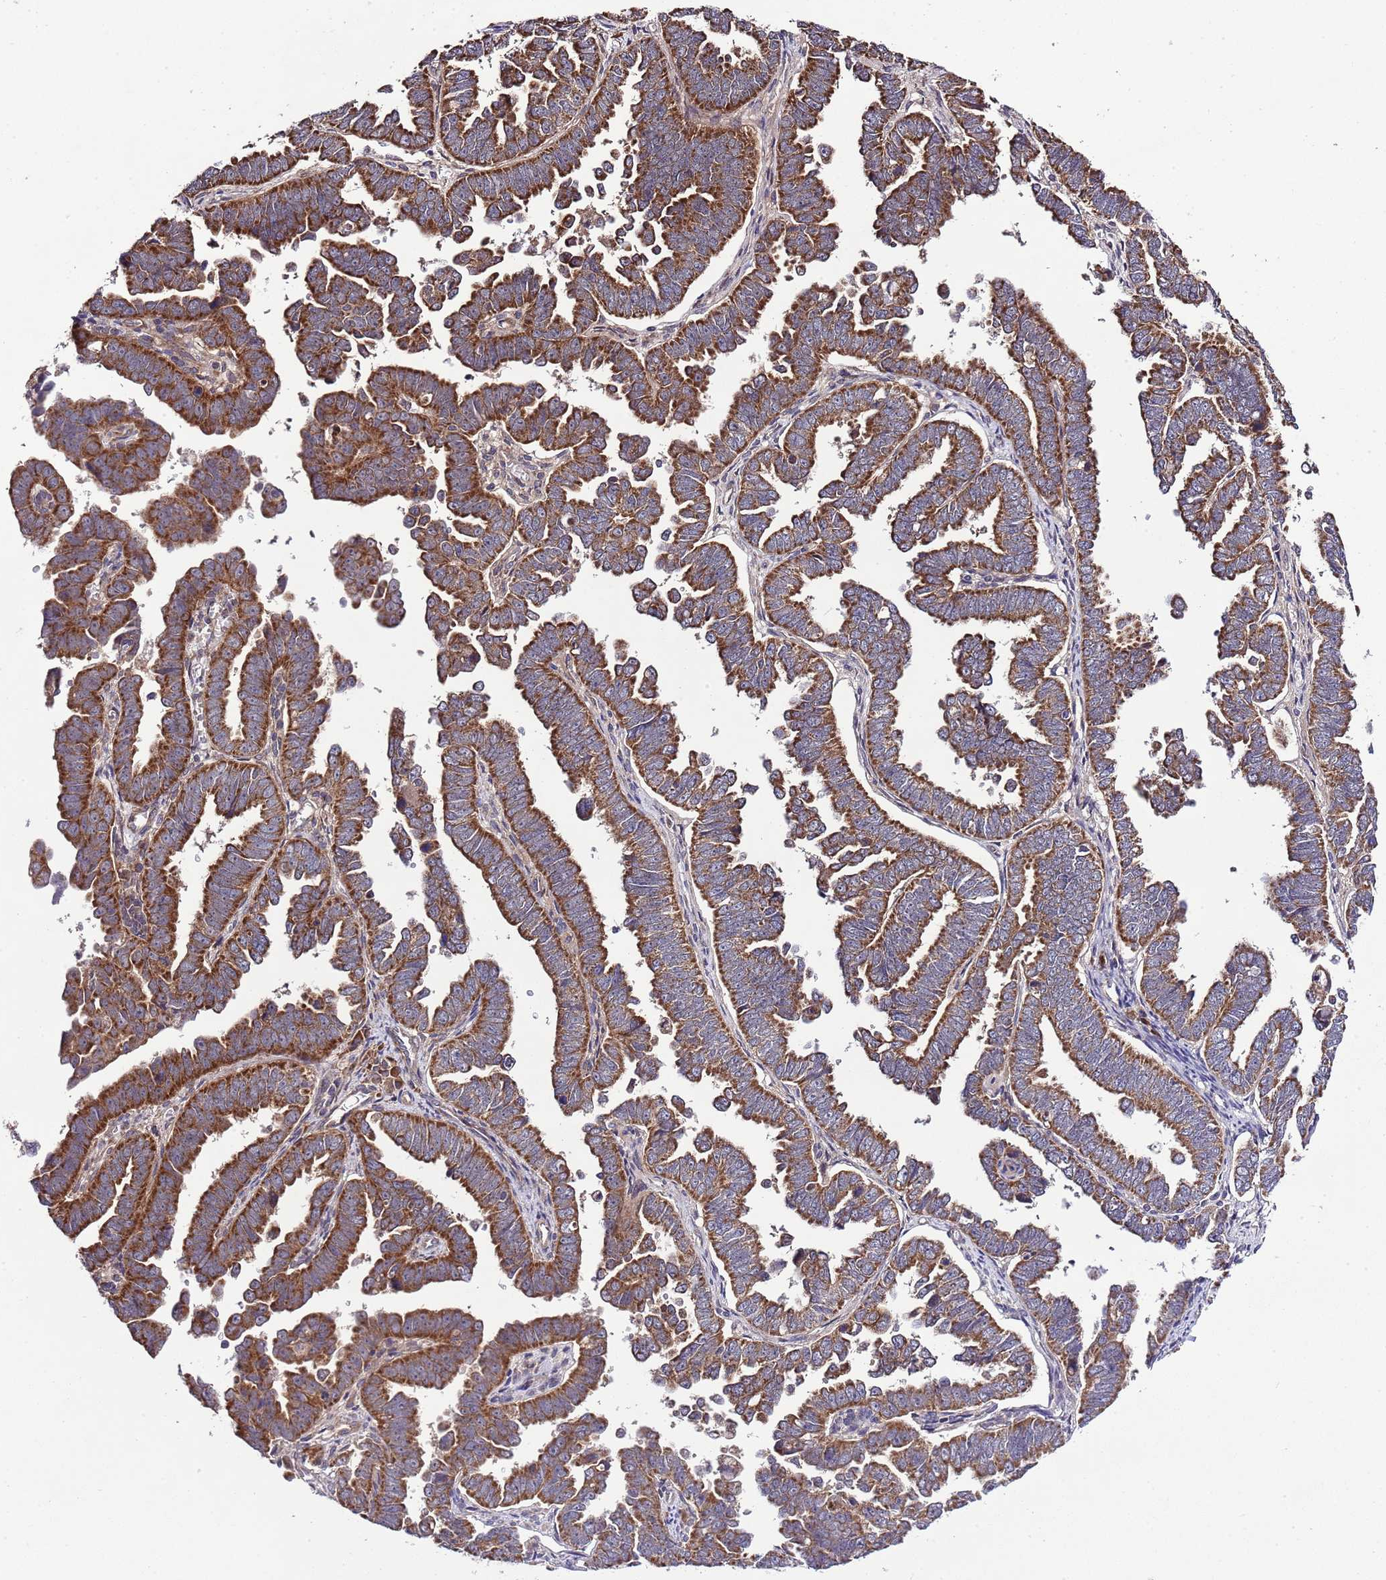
{"staining": {"intensity": "strong", "quantity": ">75%", "location": "cytoplasmic/membranous"}, "tissue": "endometrial cancer", "cell_type": "Tumor cells", "image_type": "cancer", "snomed": [{"axis": "morphology", "description": "Adenocarcinoma, NOS"}, {"axis": "topography", "description": "Endometrium"}], "caption": "Tumor cells display strong cytoplasmic/membranous staining in about >75% of cells in endometrial cancer (adenocarcinoma).", "gene": "MFNG", "patient": {"sex": "female", "age": 75}}